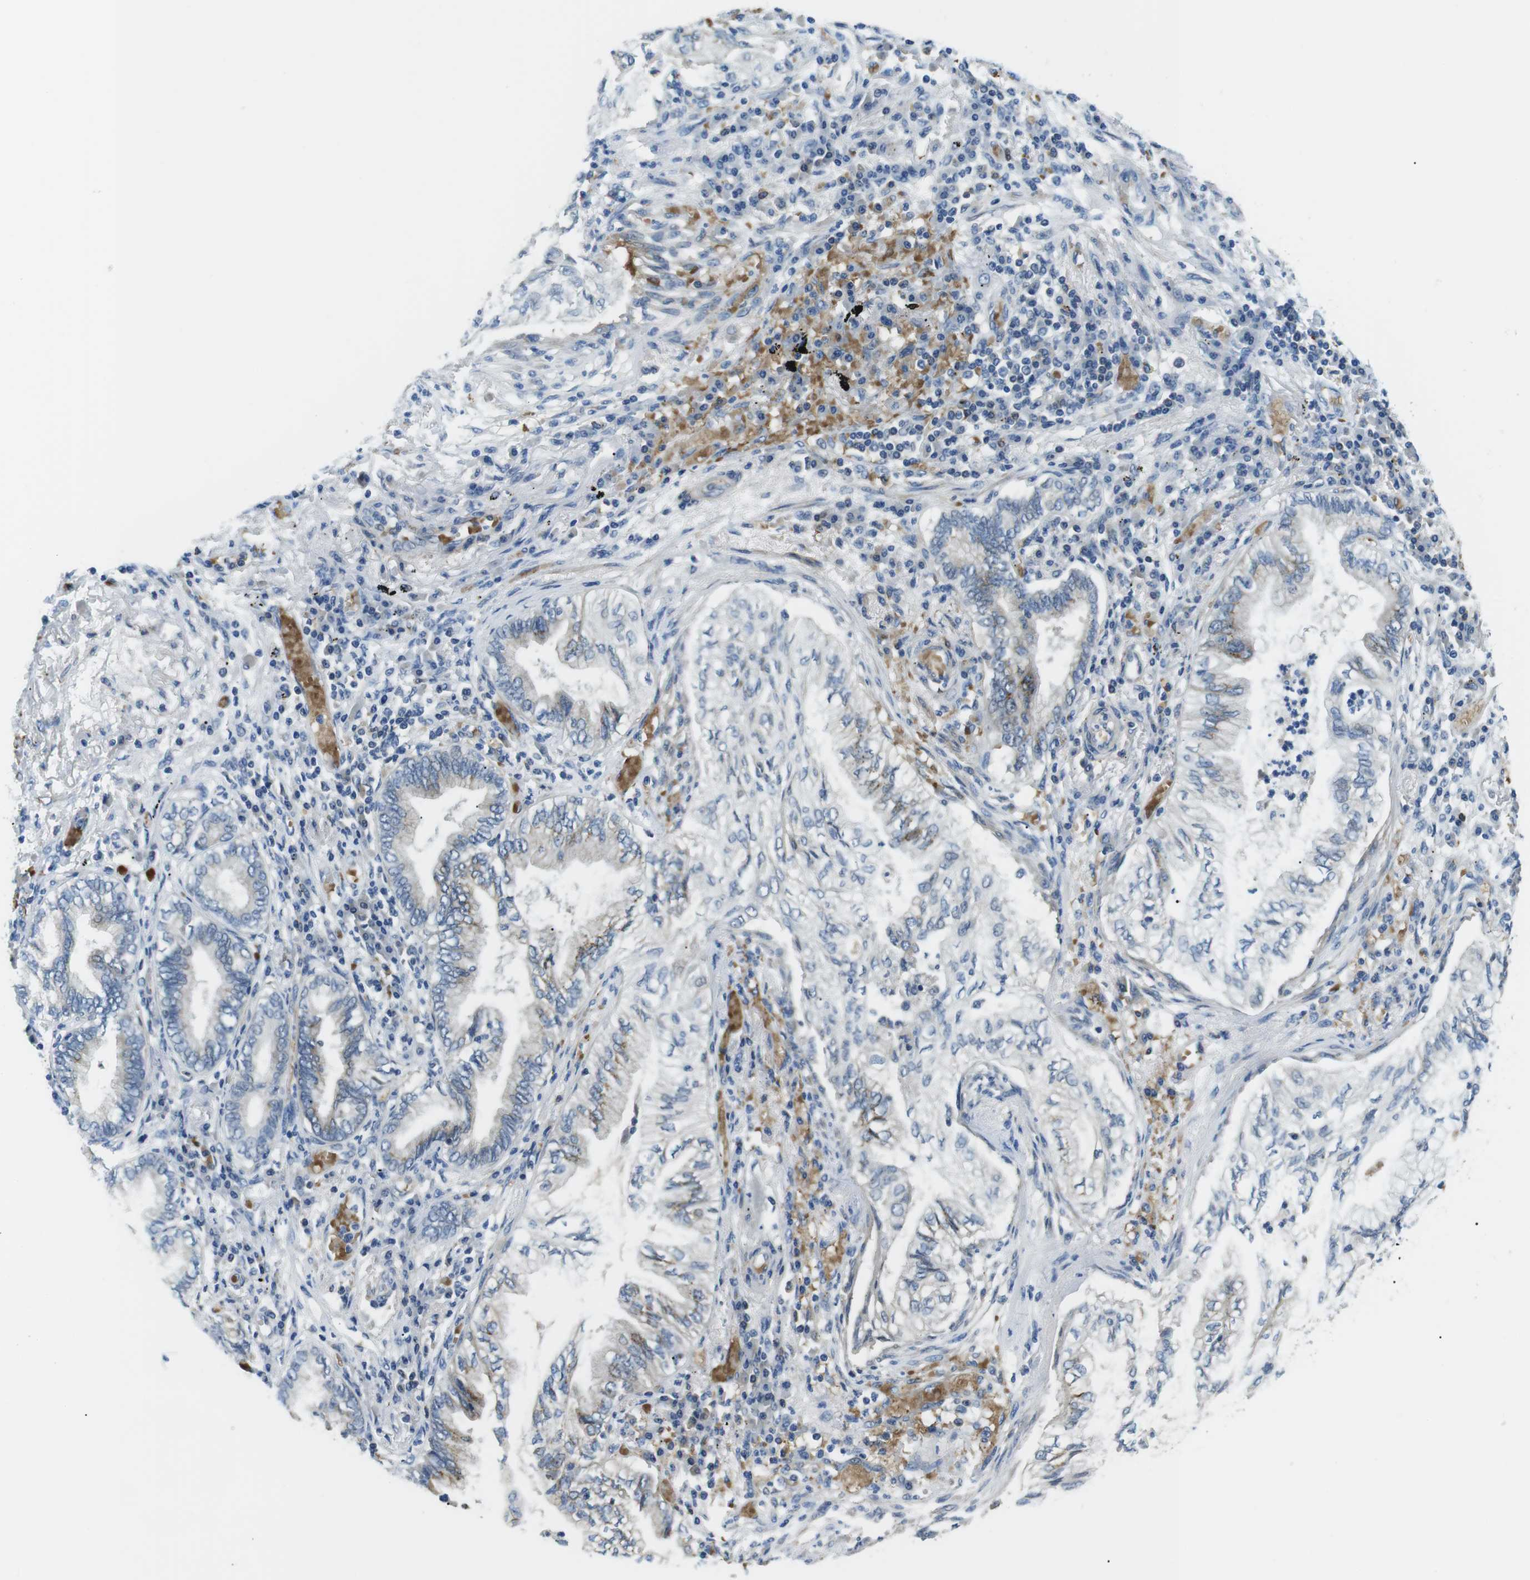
{"staining": {"intensity": "negative", "quantity": "none", "location": "none"}, "tissue": "lung cancer", "cell_type": "Tumor cells", "image_type": "cancer", "snomed": [{"axis": "morphology", "description": "Normal tissue, NOS"}, {"axis": "morphology", "description": "Adenocarcinoma, NOS"}, {"axis": "topography", "description": "Bronchus"}, {"axis": "topography", "description": "Lung"}], "caption": "IHC micrograph of neoplastic tissue: human adenocarcinoma (lung) stained with DAB reveals no significant protein expression in tumor cells.", "gene": "WSCD1", "patient": {"sex": "female", "age": 70}}